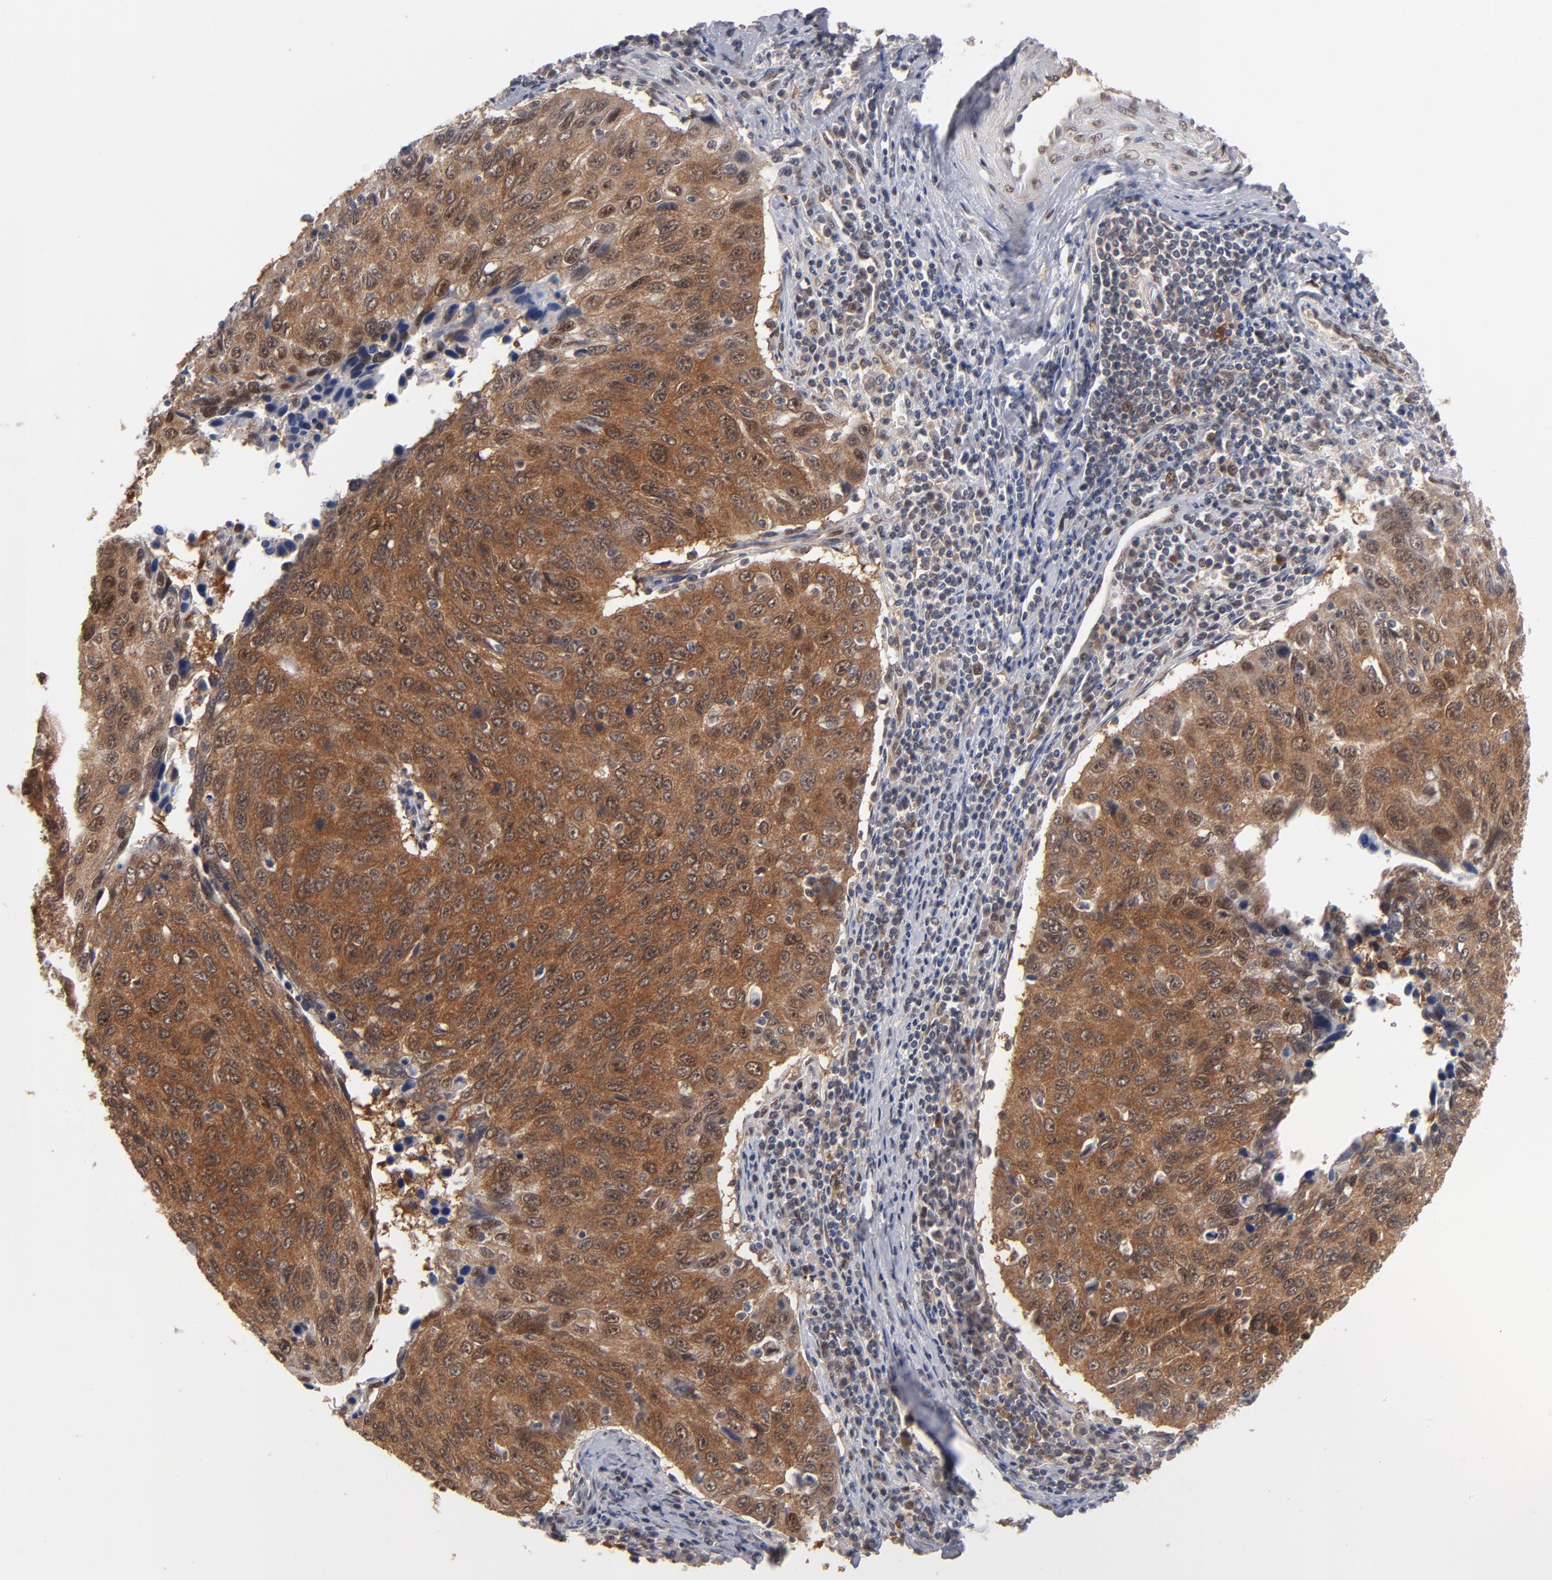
{"staining": {"intensity": "moderate", "quantity": ">75%", "location": "cytoplasmic/membranous"}, "tissue": "cervical cancer", "cell_type": "Tumor cells", "image_type": "cancer", "snomed": [{"axis": "morphology", "description": "Squamous cell carcinoma, NOS"}, {"axis": "topography", "description": "Cervix"}], "caption": "Immunohistochemistry staining of cervical cancer (squamous cell carcinoma), which reveals medium levels of moderate cytoplasmic/membranous staining in about >75% of tumor cells indicating moderate cytoplasmic/membranous protein positivity. The staining was performed using DAB (3,3'-diaminobenzidine) (brown) for protein detection and nuclei were counterstained in hematoxylin (blue).", "gene": "HUWE1", "patient": {"sex": "female", "age": 53}}